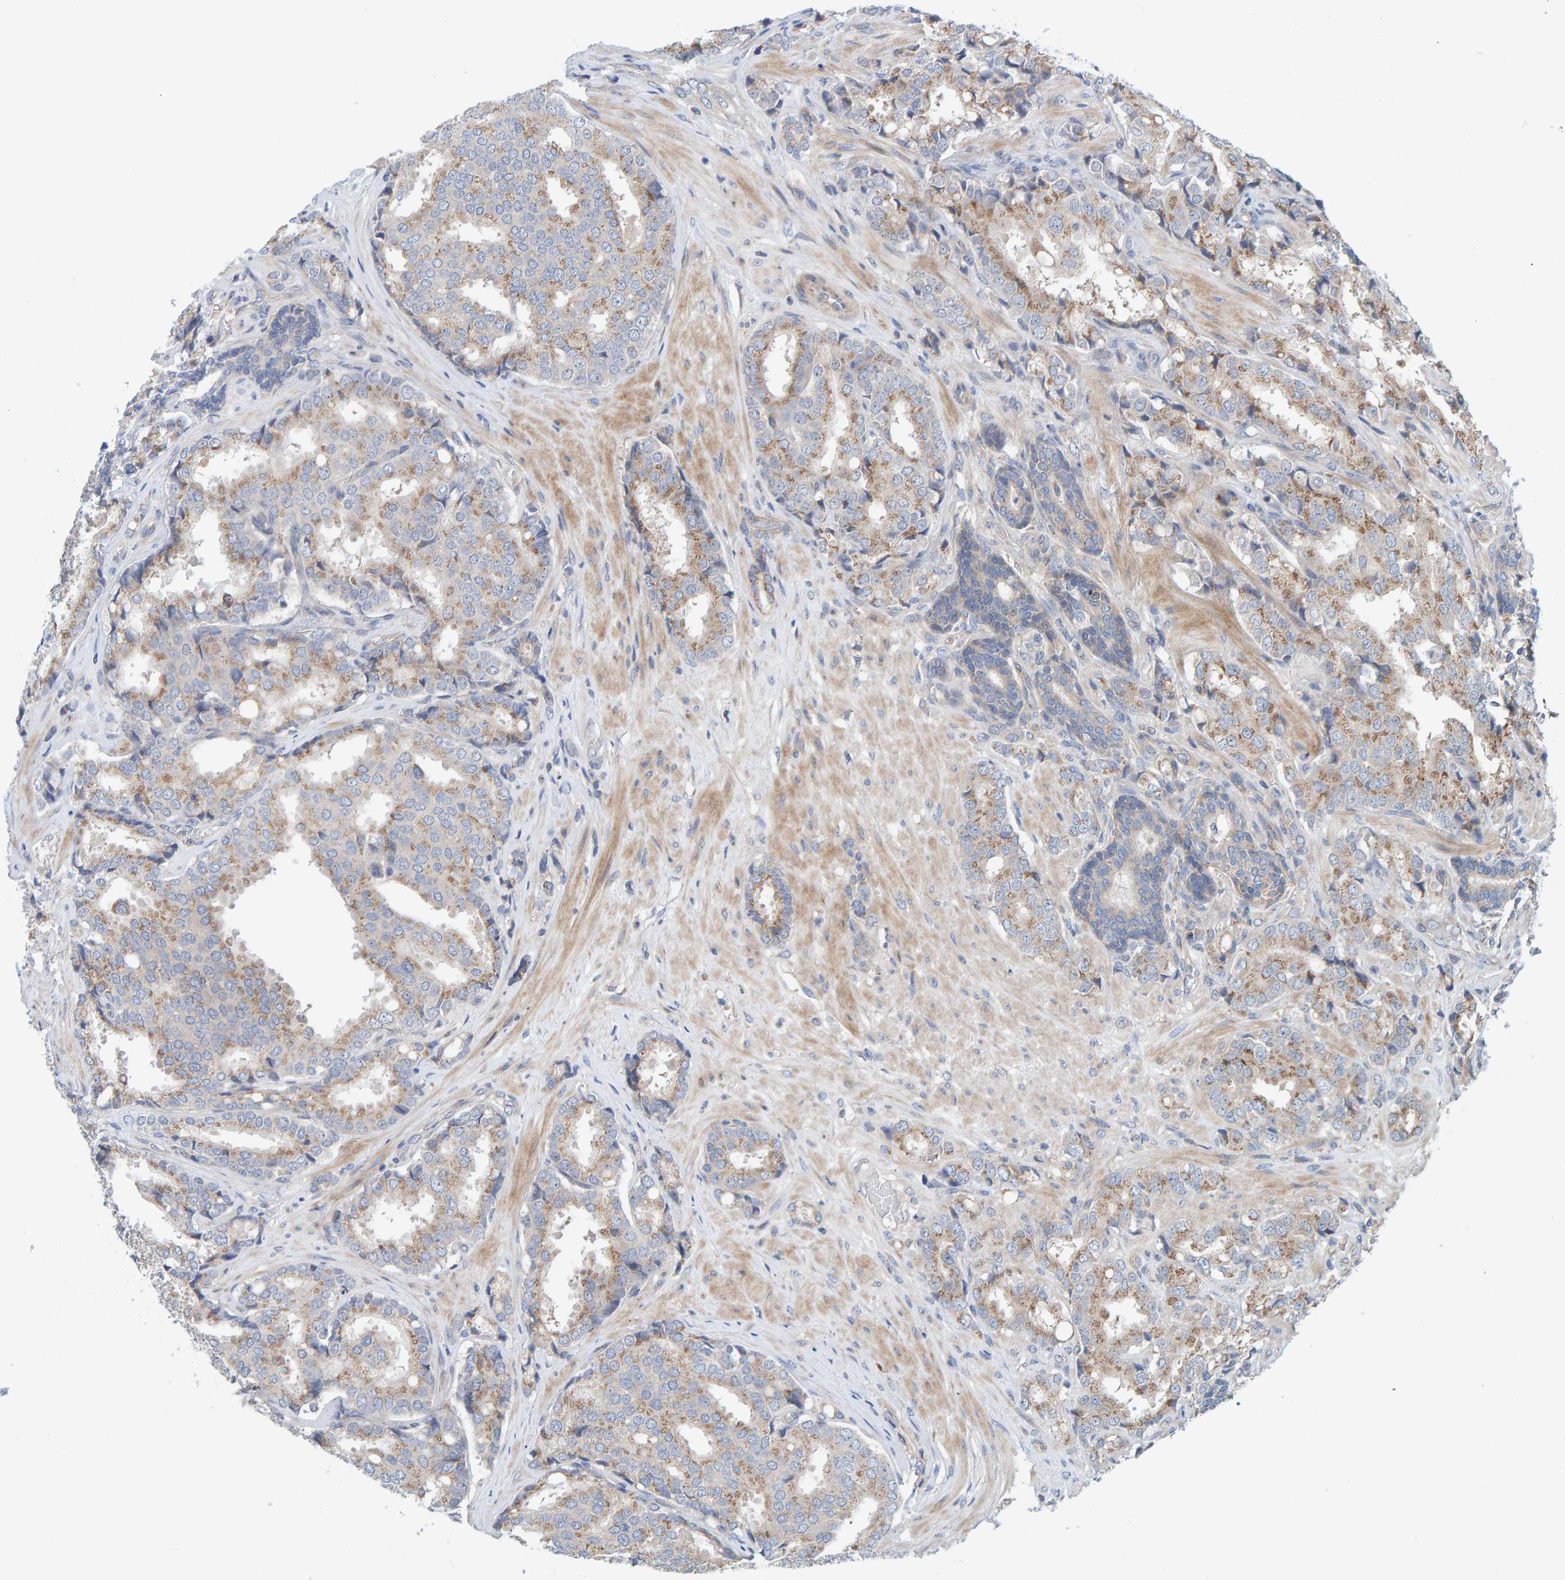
{"staining": {"intensity": "weak", "quantity": "25%-75%", "location": "cytoplasmic/membranous"}, "tissue": "prostate cancer", "cell_type": "Tumor cells", "image_type": "cancer", "snomed": [{"axis": "morphology", "description": "Adenocarcinoma, High grade"}, {"axis": "topography", "description": "Prostate"}], "caption": "Immunohistochemistry (IHC) image of neoplastic tissue: human prostate cancer (high-grade adenocarcinoma) stained using IHC shows low levels of weak protein expression localized specifically in the cytoplasmic/membranous of tumor cells, appearing as a cytoplasmic/membranous brown color.", "gene": "CCM2", "patient": {"sex": "male", "age": 50}}